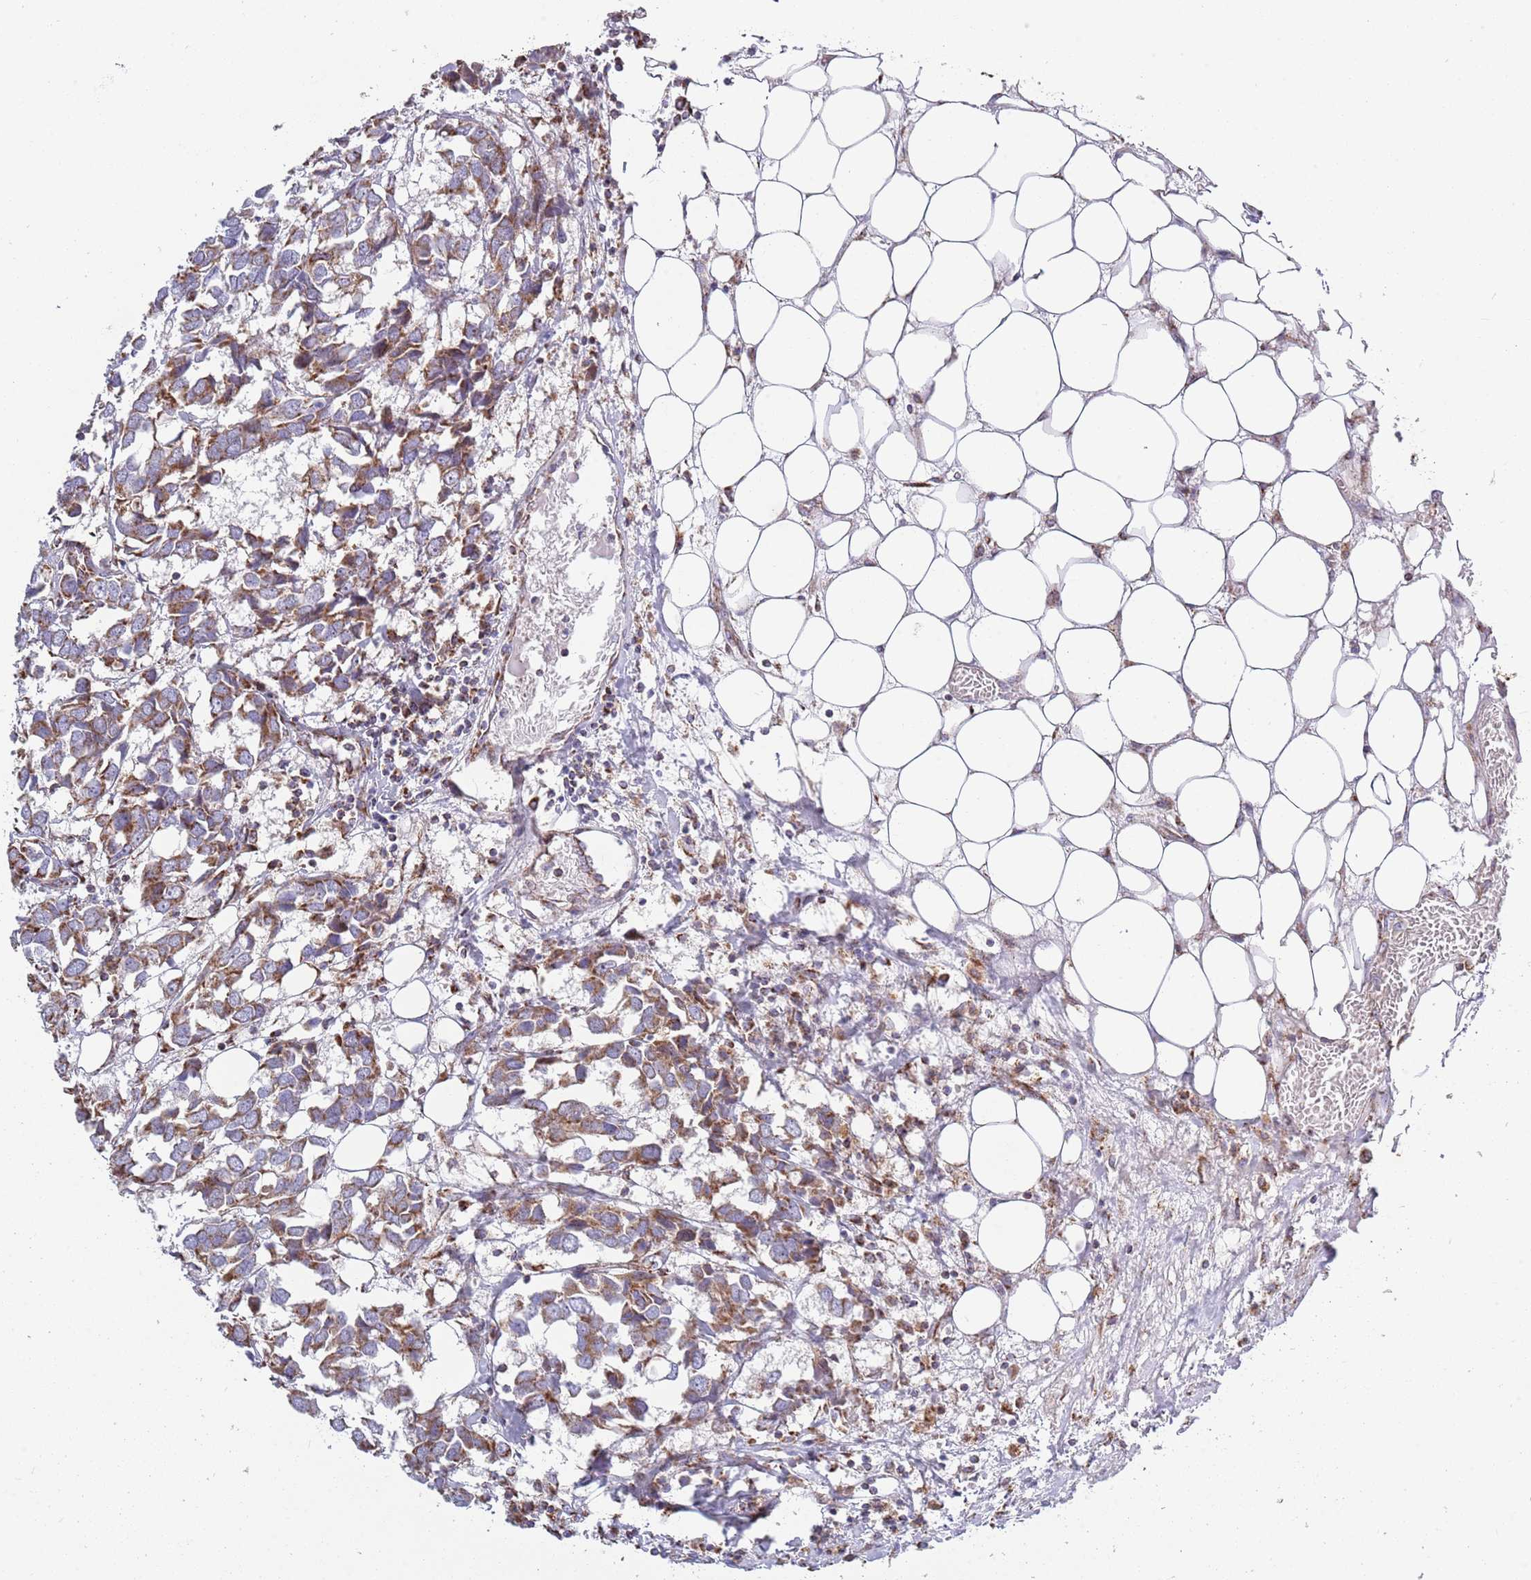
{"staining": {"intensity": "moderate", "quantity": ">75%", "location": "cytoplasmic/membranous"}, "tissue": "breast cancer", "cell_type": "Tumor cells", "image_type": "cancer", "snomed": [{"axis": "morphology", "description": "Duct carcinoma"}, {"axis": "topography", "description": "Breast"}], "caption": "An immunohistochemistry (IHC) micrograph of neoplastic tissue is shown. Protein staining in brown labels moderate cytoplasmic/membranous positivity in infiltrating ductal carcinoma (breast) within tumor cells.", "gene": "ATP5PD", "patient": {"sex": "female", "age": 83}}